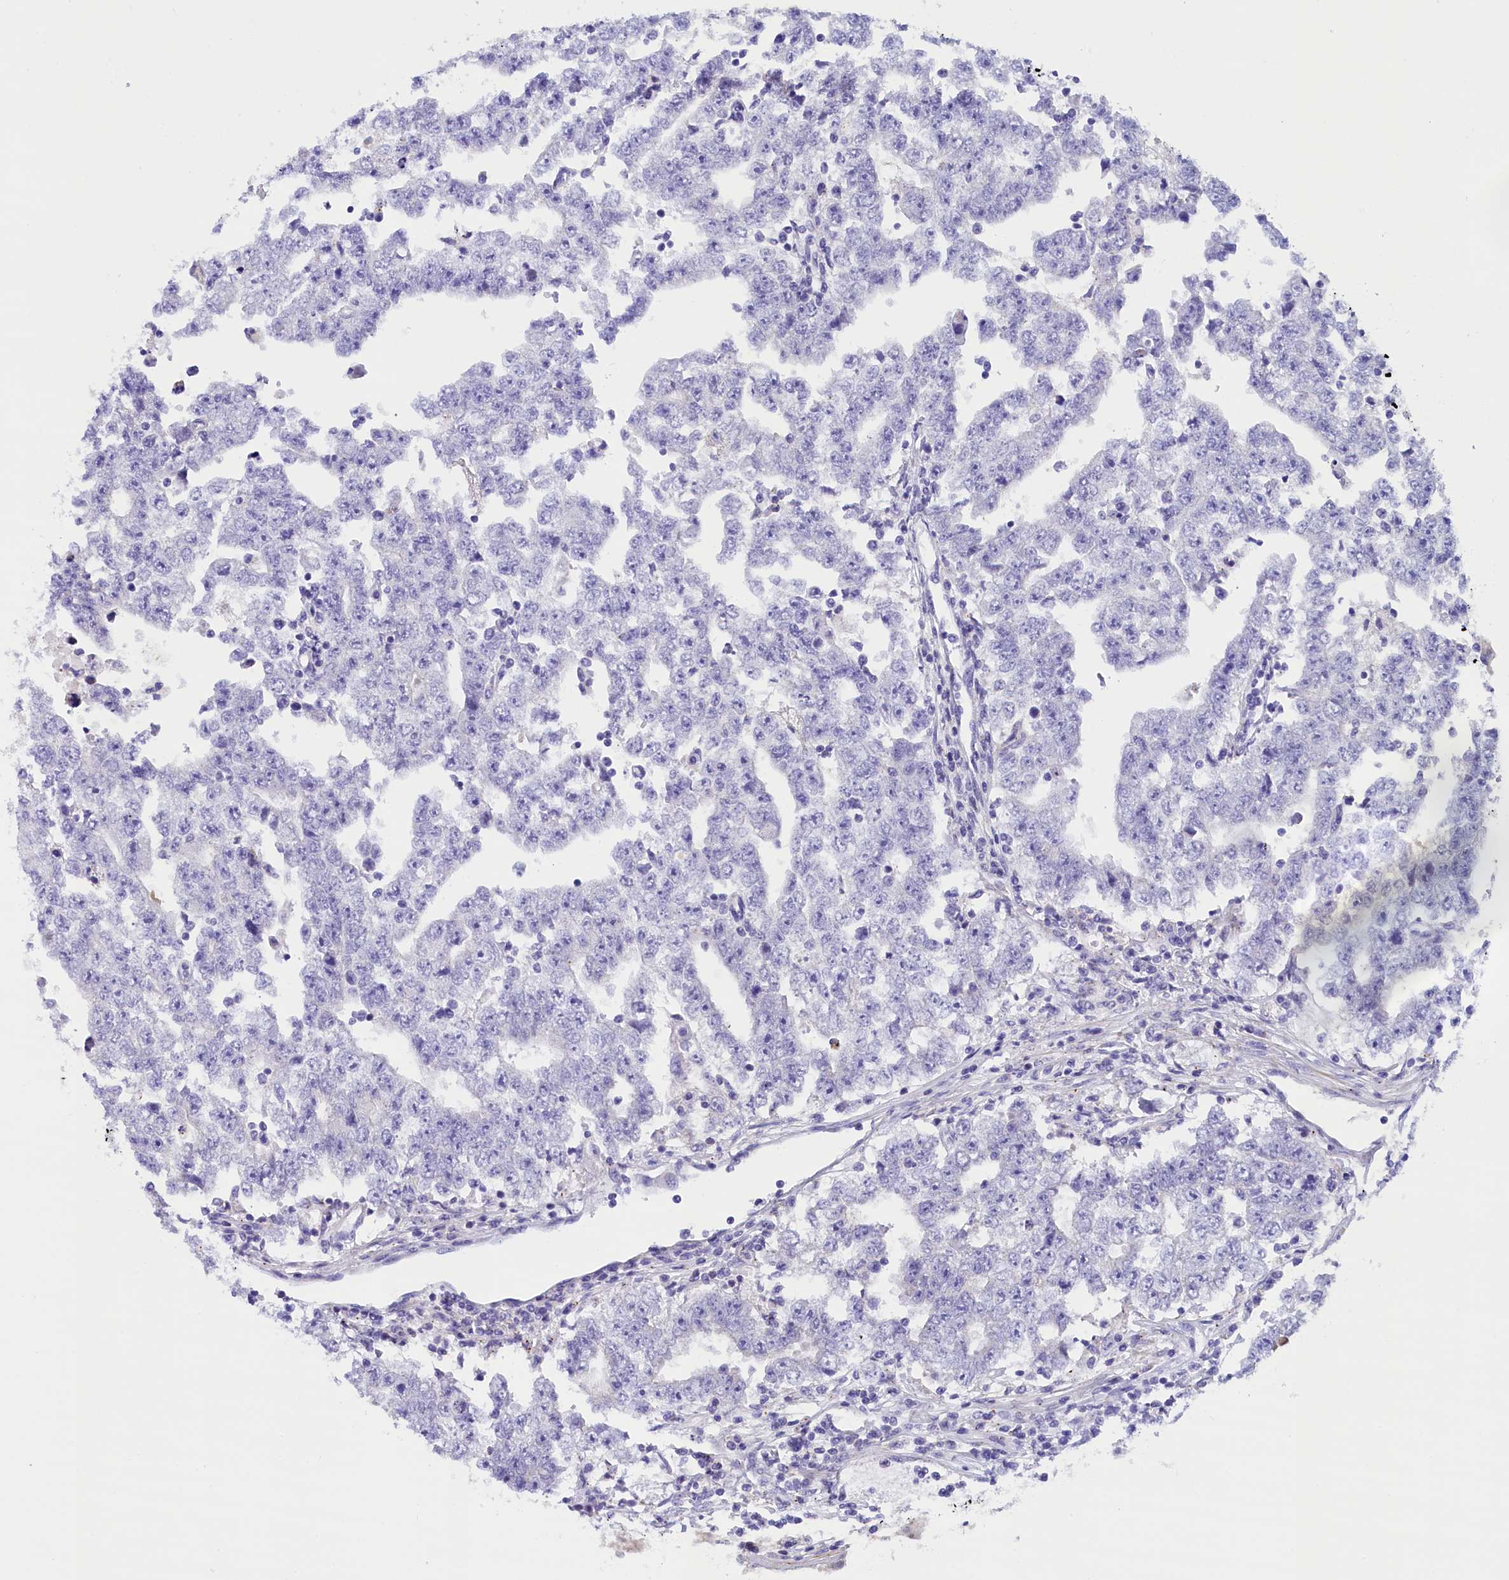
{"staining": {"intensity": "negative", "quantity": "none", "location": "none"}, "tissue": "testis cancer", "cell_type": "Tumor cells", "image_type": "cancer", "snomed": [{"axis": "morphology", "description": "Carcinoma, Embryonal, NOS"}, {"axis": "topography", "description": "Testis"}], "caption": "This is a image of IHC staining of testis embryonal carcinoma, which shows no staining in tumor cells.", "gene": "RTTN", "patient": {"sex": "male", "age": 25}}